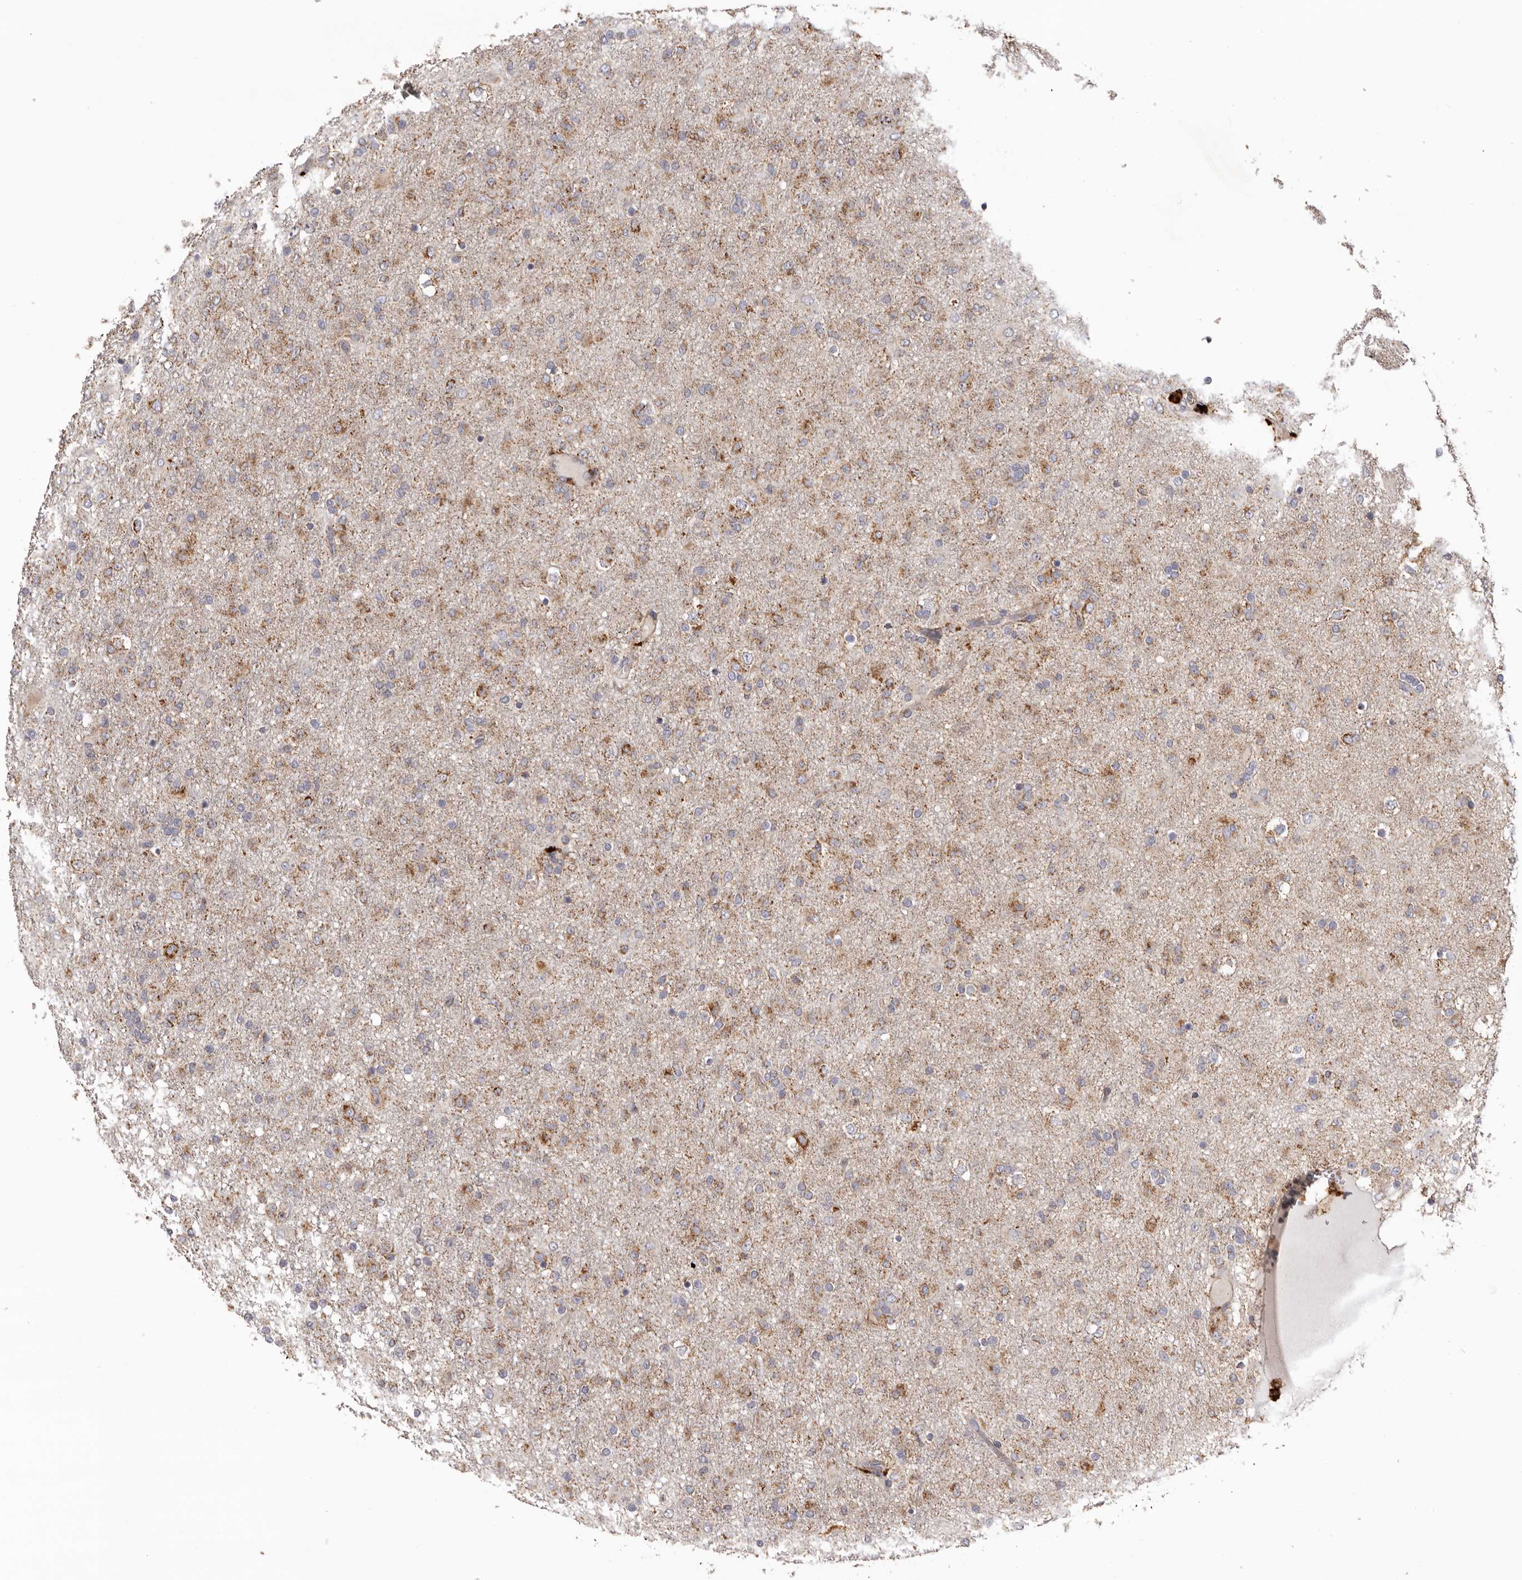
{"staining": {"intensity": "weak", "quantity": "25%-75%", "location": "cytoplasmic/membranous"}, "tissue": "glioma", "cell_type": "Tumor cells", "image_type": "cancer", "snomed": [{"axis": "morphology", "description": "Glioma, malignant, Low grade"}, {"axis": "topography", "description": "Brain"}], "caption": "This image exhibits immunohistochemistry staining of glioma, with low weak cytoplasmic/membranous expression in approximately 25%-75% of tumor cells.", "gene": "MECR", "patient": {"sex": "male", "age": 65}}